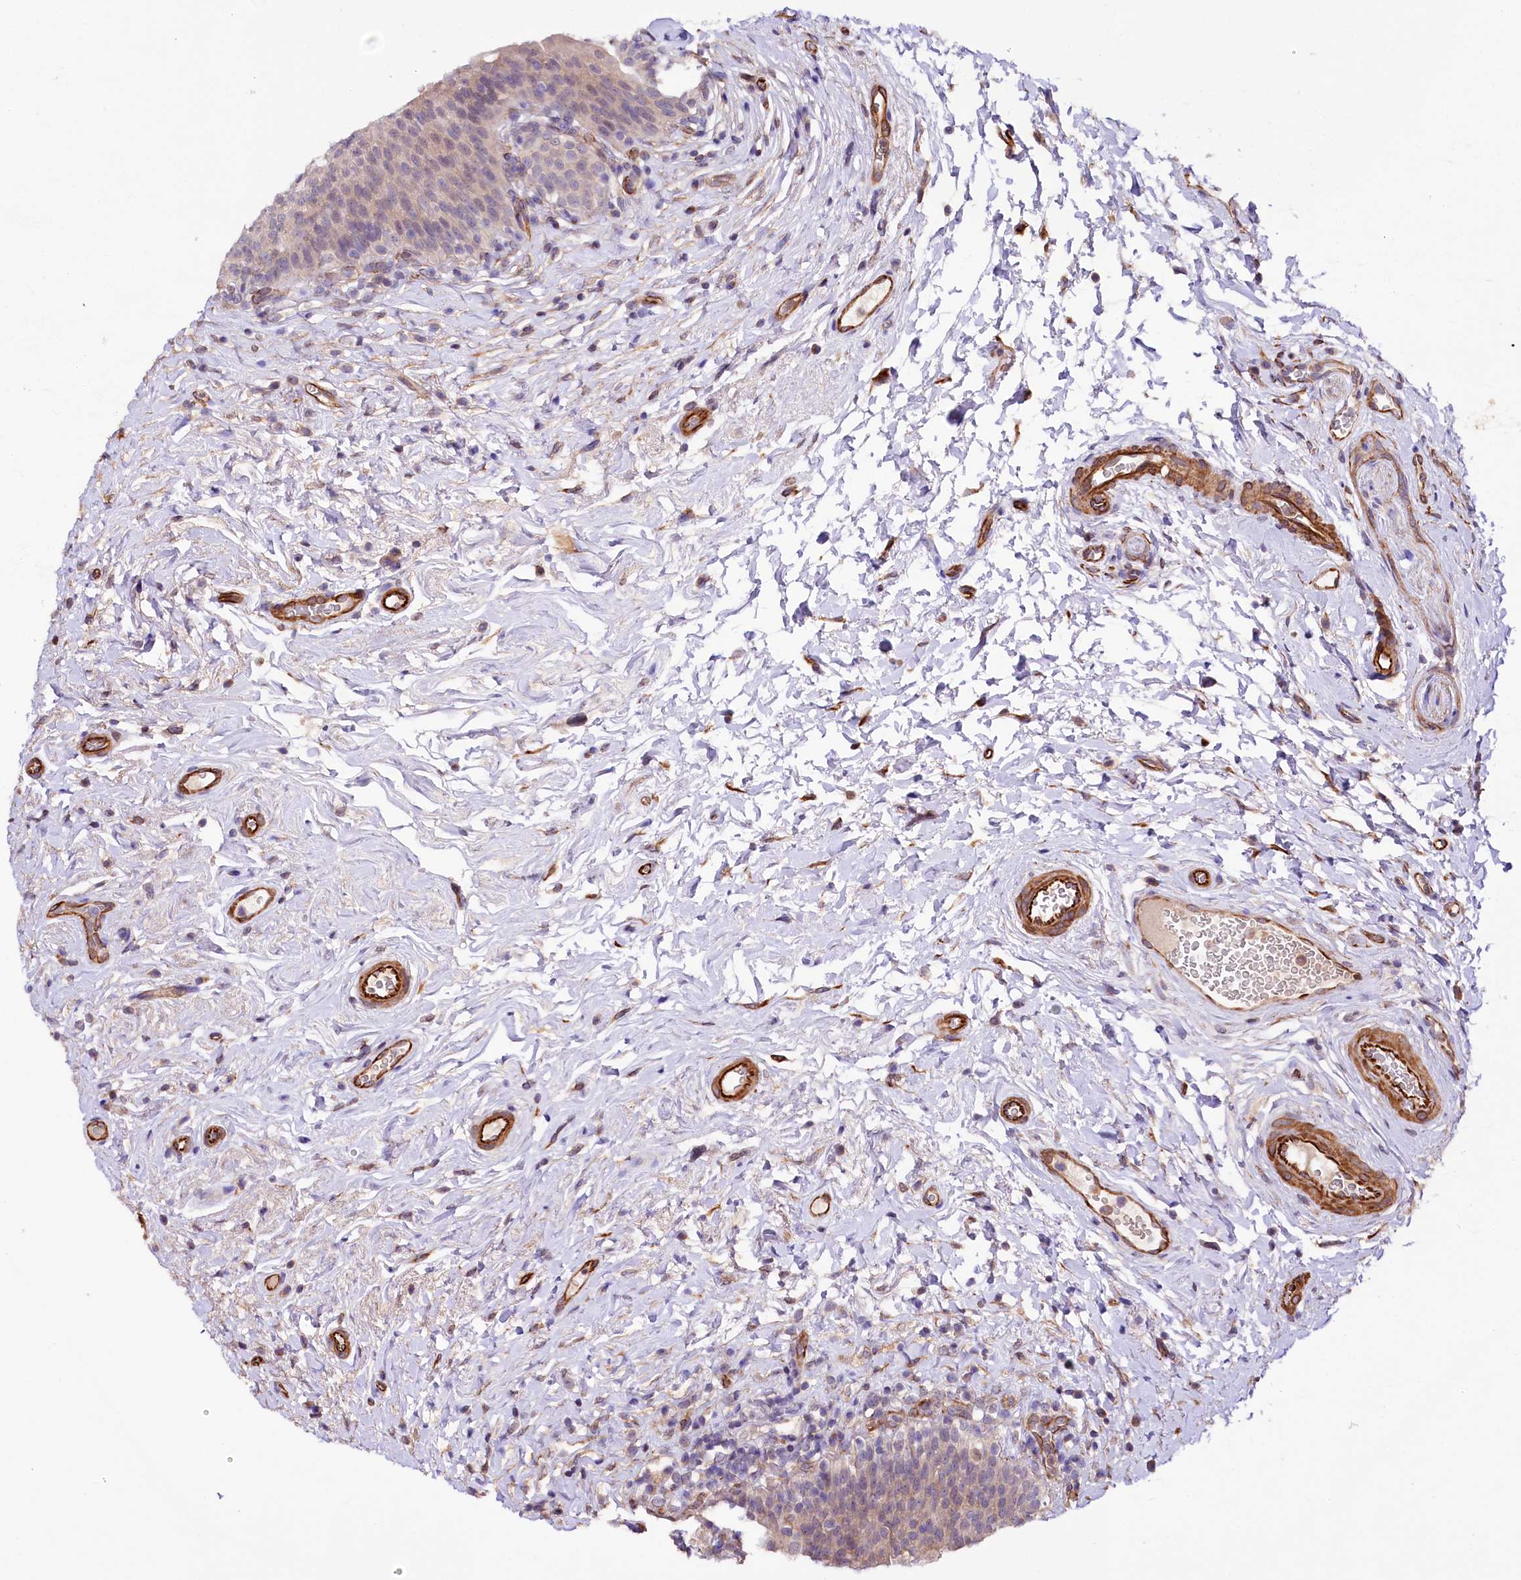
{"staining": {"intensity": "weak", "quantity": "25%-75%", "location": "cytoplasmic/membranous"}, "tissue": "urinary bladder", "cell_type": "Urothelial cells", "image_type": "normal", "snomed": [{"axis": "morphology", "description": "Normal tissue, NOS"}, {"axis": "topography", "description": "Urinary bladder"}], "caption": "Immunohistochemical staining of benign urinary bladder reveals weak cytoplasmic/membranous protein staining in about 25%-75% of urothelial cells.", "gene": "TTC12", "patient": {"sex": "male", "age": 83}}